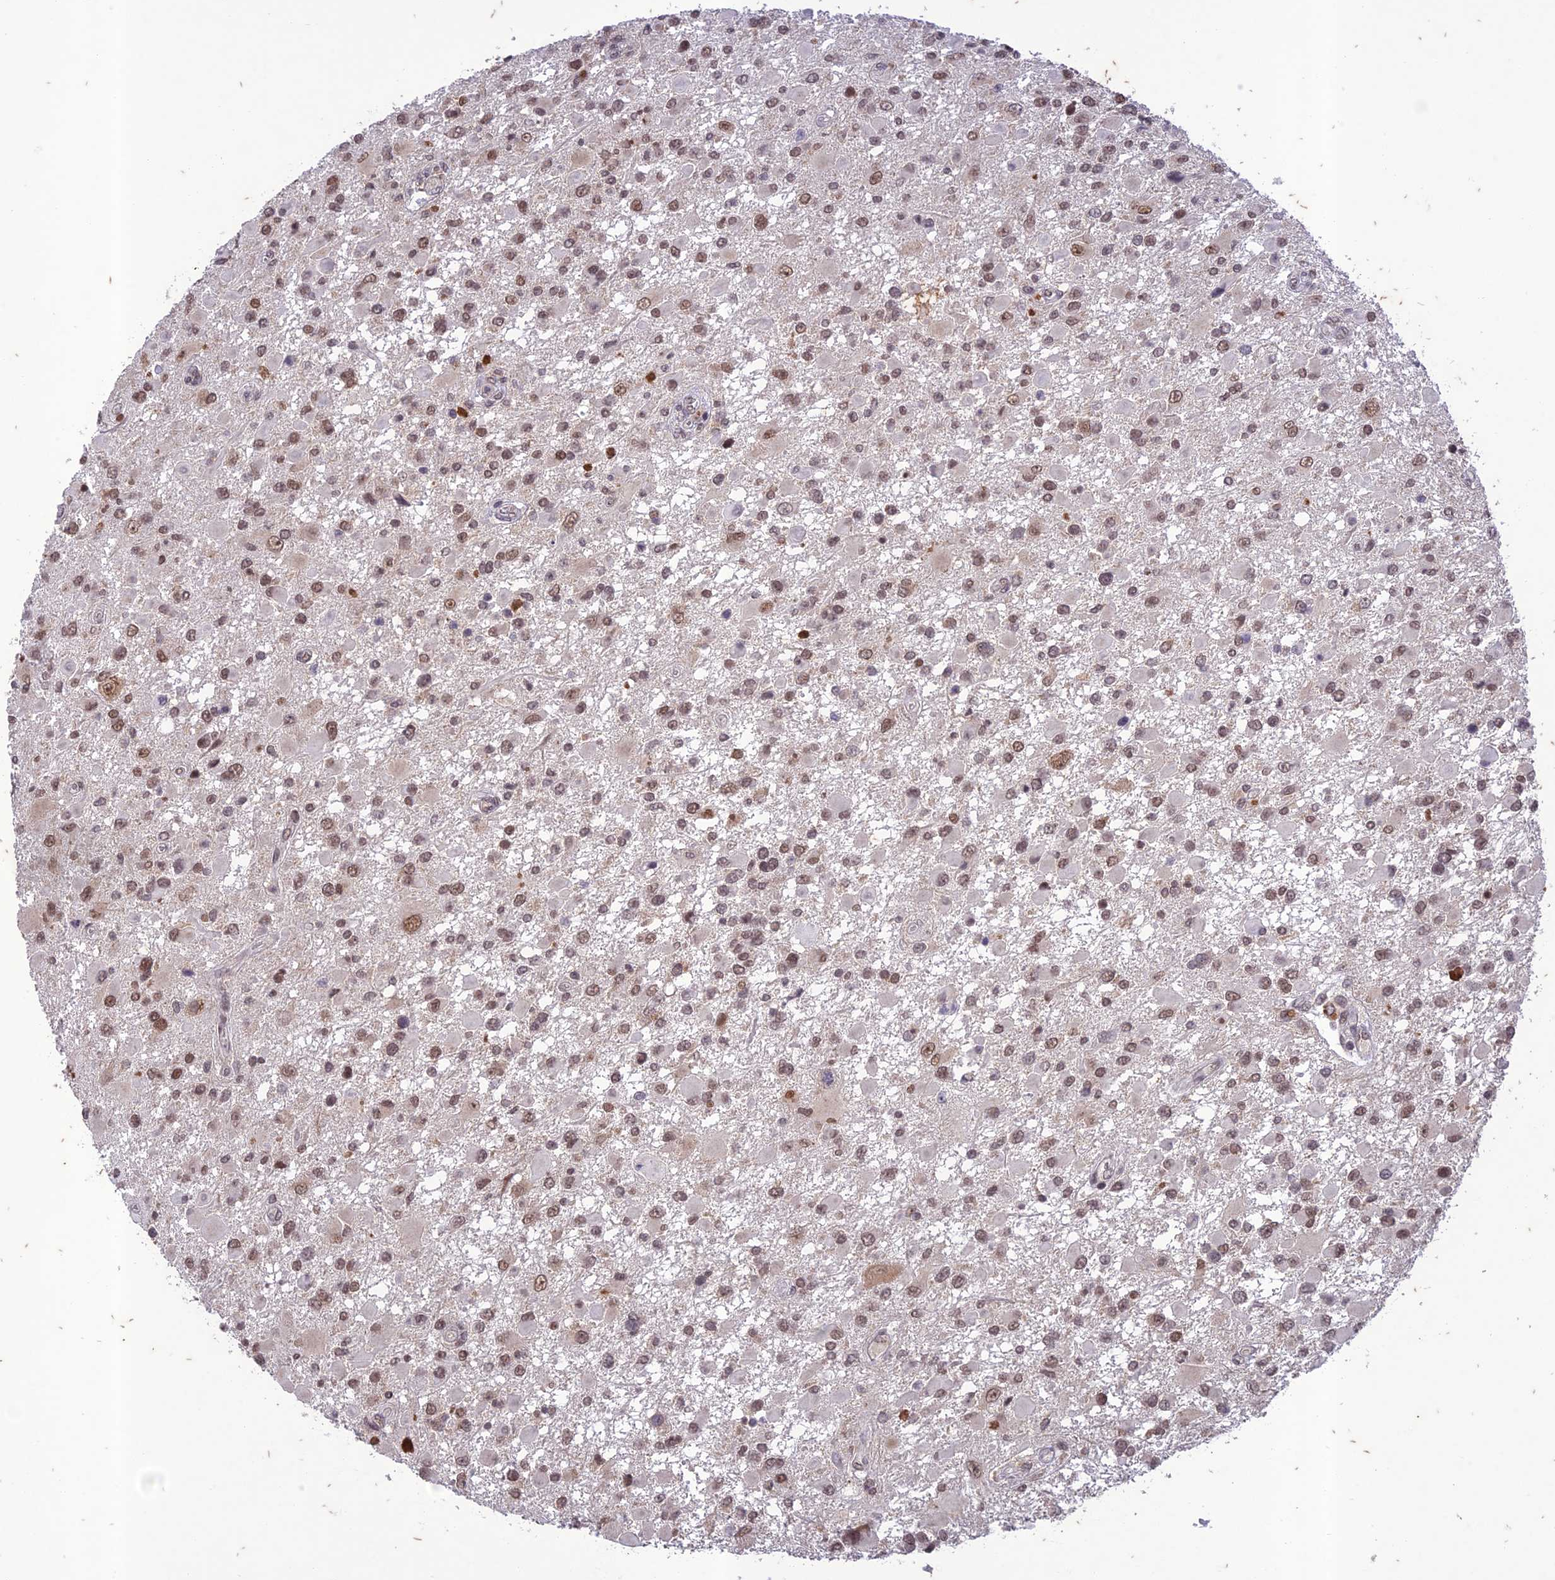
{"staining": {"intensity": "moderate", "quantity": ">75%", "location": "nuclear"}, "tissue": "glioma", "cell_type": "Tumor cells", "image_type": "cancer", "snomed": [{"axis": "morphology", "description": "Glioma, malignant, High grade"}, {"axis": "topography", "description": "Brain"}], "caption": "Immunohistochemical staining of human glioma shows medium levels of moderate nuclear positivity in about >75% of tumor cells.", "gene": "POP4", "patient": {"sex": "male", "age": 53}}